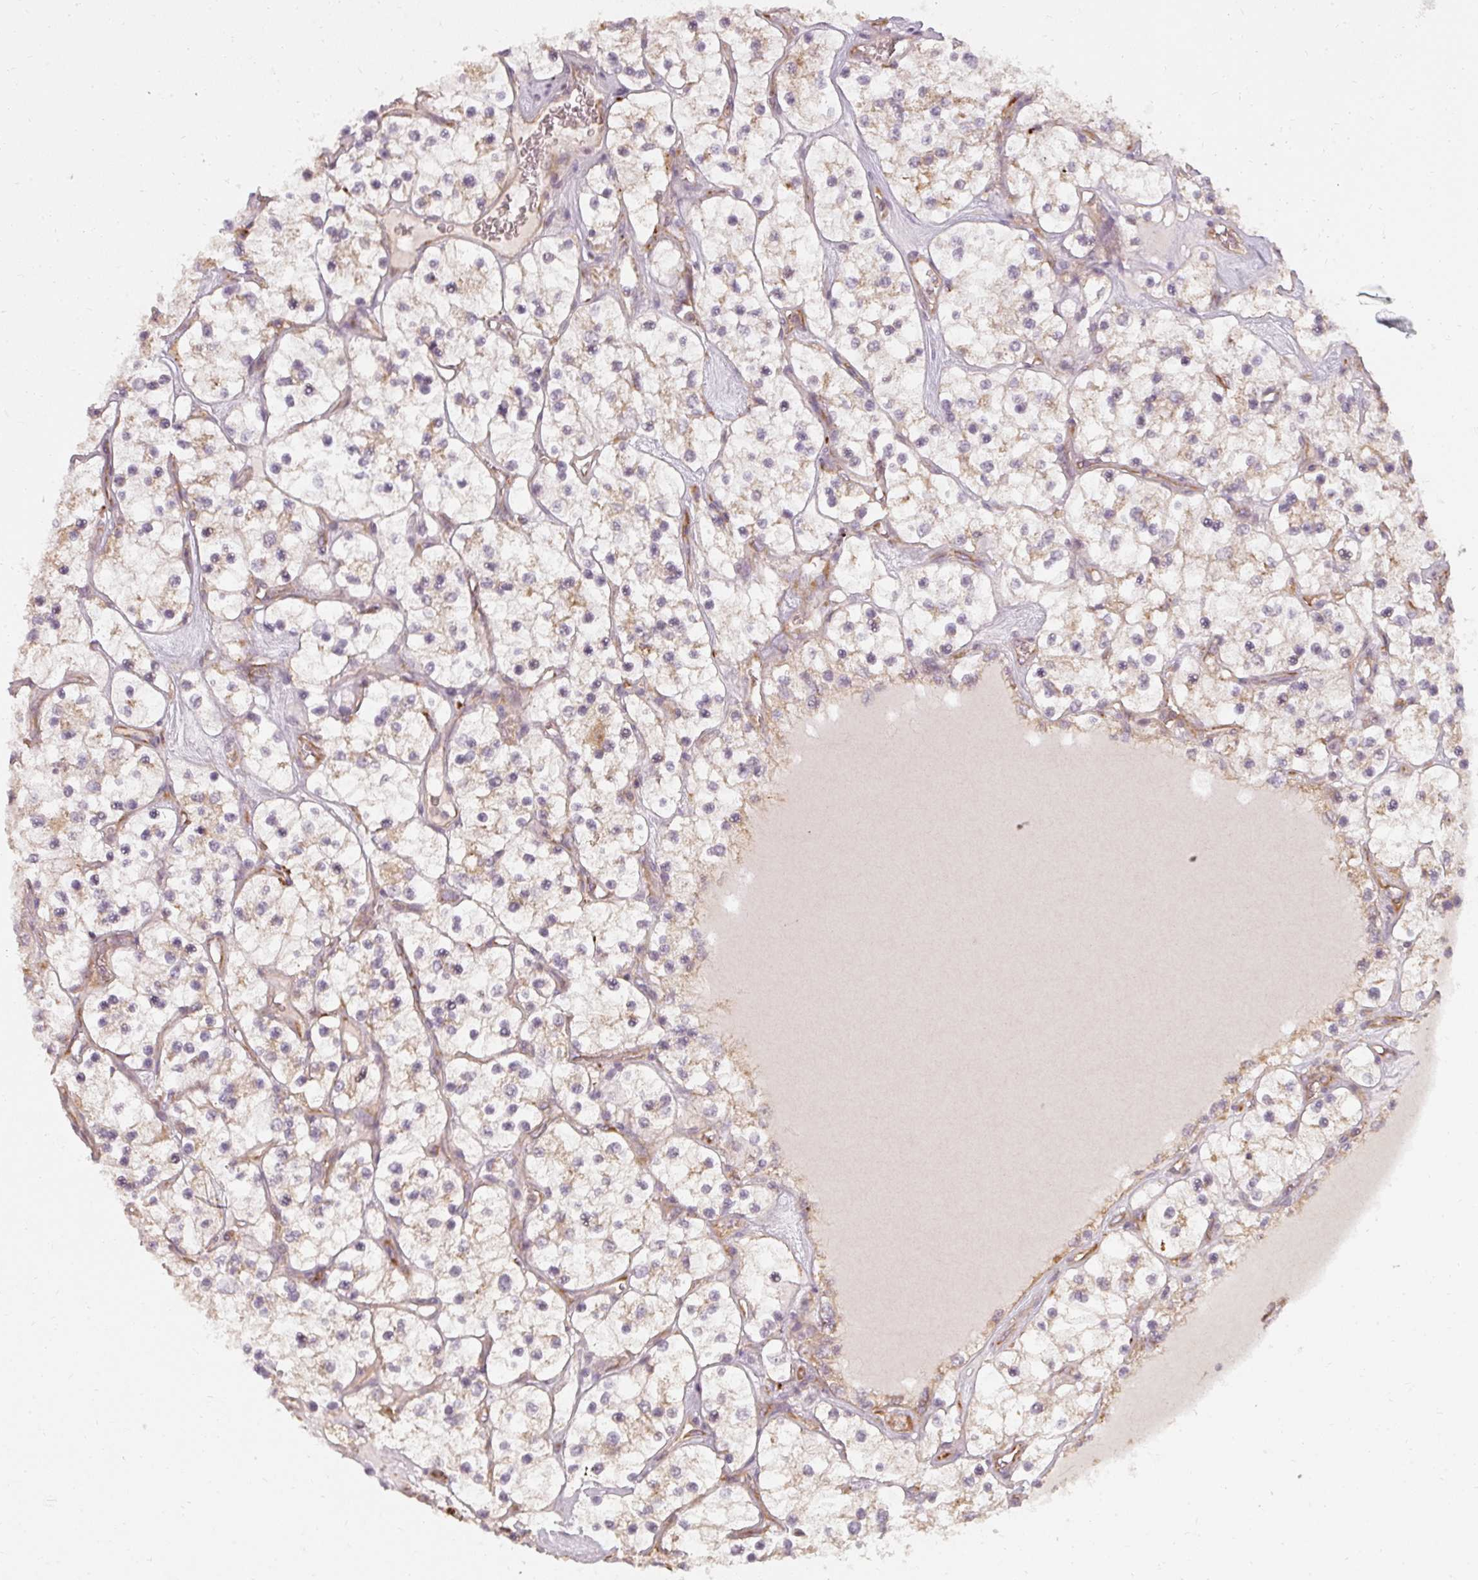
{"staining": {"intensity": "weak", "quantity": "25%-75%", "location": "cytoplasmic/membranous"}, "tissue": "renal cancer", "cell_type": "Tumor cells", "image_type": "cancer", "snomed": [{"axis": "morphology", "description": "Adenocarcinoma, NOS"}, {"axis": "topography", "description": "Kidney"}], "caption": "A photomicrograph showing weak cytoplasmic/membranous staining in about 25%-75% of tumor cells in adenocarcinoma (renal), as visualized by brown immunohistochemical staining.", "gene": "RPL24", "patient": {"sex": "female", "age": 69}}